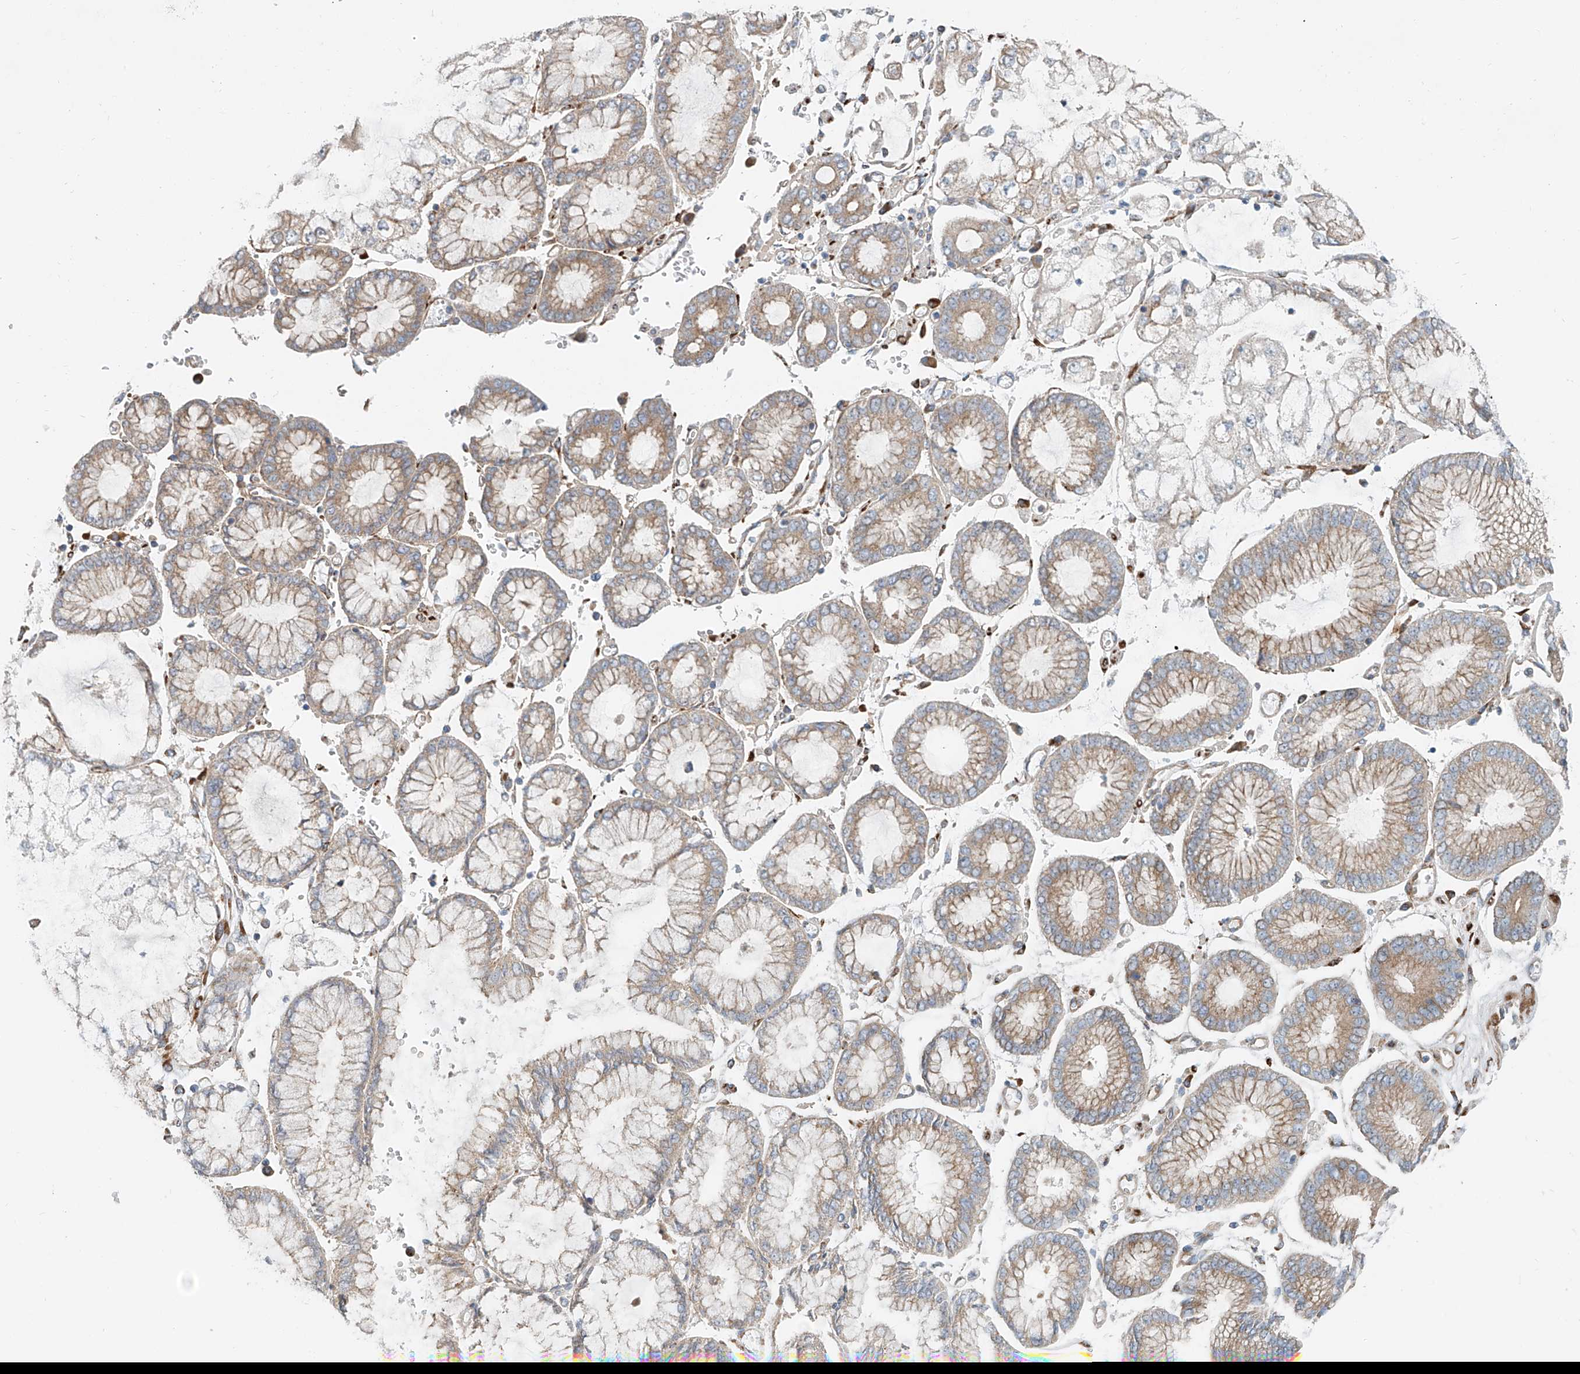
{"staining": {"intensity": "weak", "quantity": "25%-75%", "location": "cytoplasmic/membranous"}, "tissue": "stomach cancer", "cell_type": "Tumor cells", "image_type": "cancer", "snomed": [{"axis": "morphology", "description": "Adenocarcinoma, NOS"}, {"axis": "topography", "description": "Stomach"}], "caption": "Stomach adenocarcinoma was stained to show a protein in brown. There is low levels of weak cytoplasmic/membranous positivity in approximately 25%-75% of tumor cells.", "gene": "SNAP29", "patient": {"sex": "male", "age": 76}}